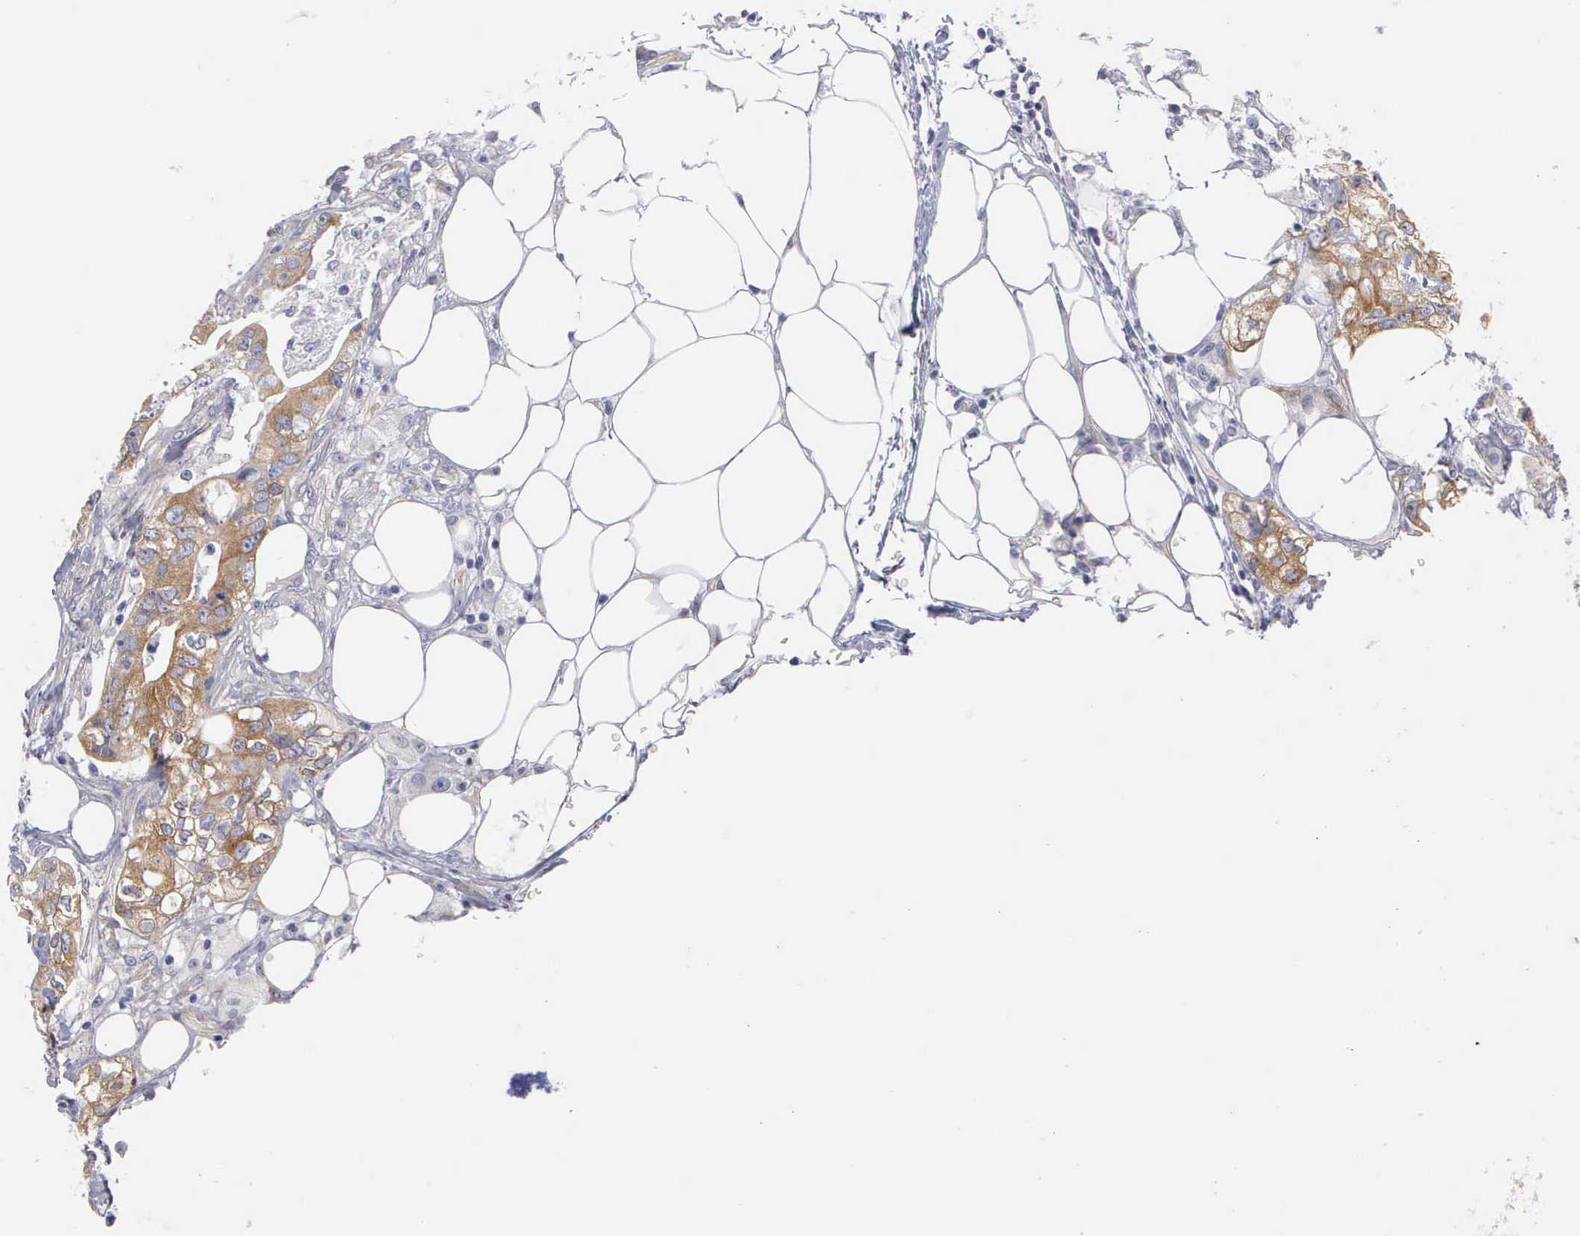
{"staining": {"intensity": "moderate", "quantity": ">75%", "location": "cytoplasmic/membranous"}, "tissue": "colorectal cancer", "cell_type": "Tumor cells", "image_type": "cancer", "snomed": [{"axis": "morphology", "description": "Adenocarcinoma, NOS"}, {"axis": "topography", "description": "Rectum"}], "caption": "IHC of adenocarcinoma (colorectal) exhibits medium levels of moderate cytoplasmic/membranous staining in approximately >75% of tumor cells.", "gene": "CEP170B", "patient": {"sex": "female", "age": 57}}